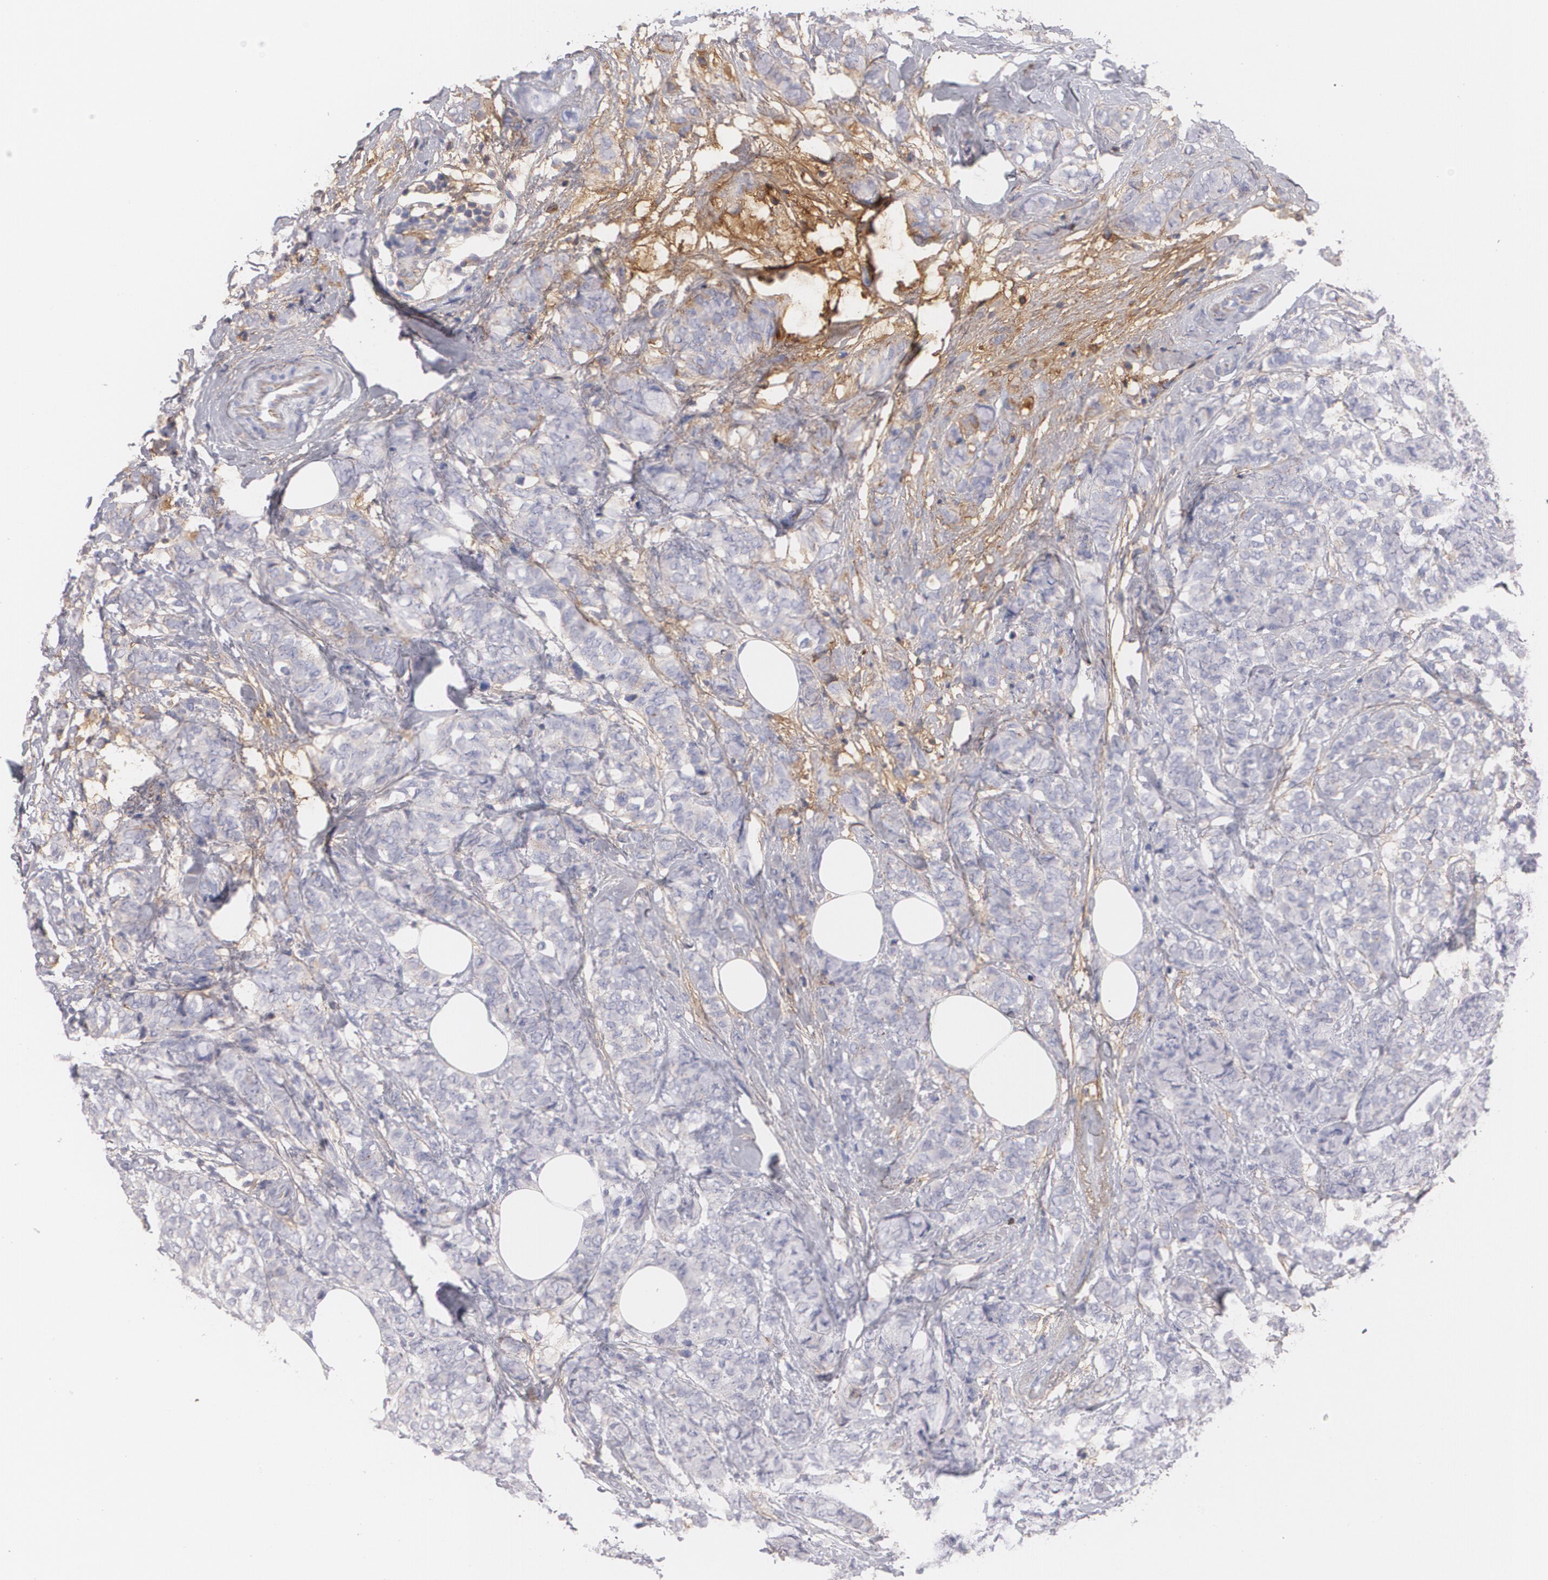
{"staining": {"intensity": "negative", "quantity": "none", "location": "none"}, "tissue": "breast cancer", "cell_type": "Tumor cells", "image_type": "cancer", "snomed": [{"axis": "morphology", "description": "Lobular carcinoma"}, {"axis": "topography", "description": "Breast"}], "caption": "Tumor cells are negative for protein expression in human breast cancer (lobular carcinoma).", "gene": "FBLN1", "patient": {"sex": "female", "age": 60}}